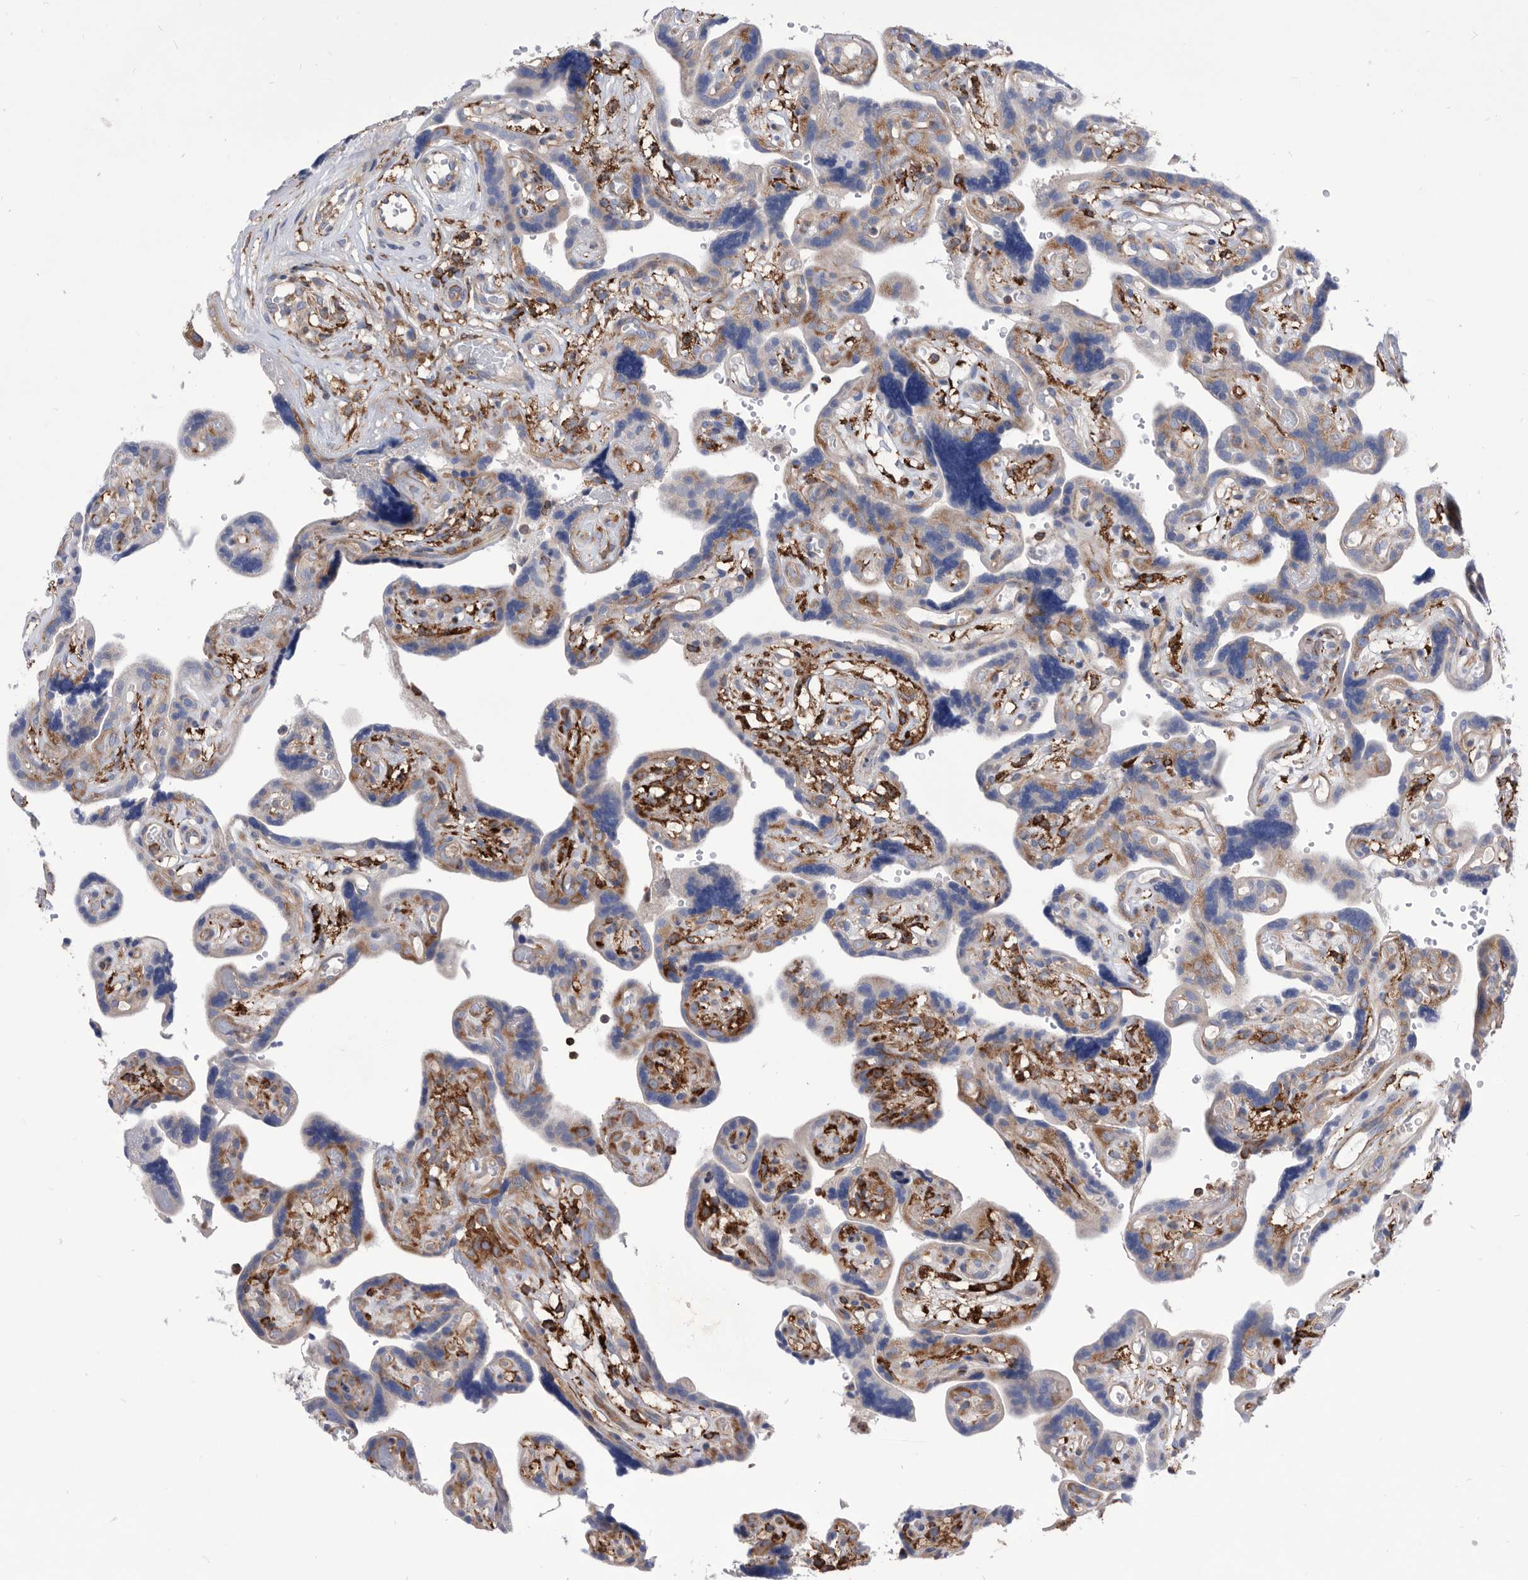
{"staining": {"intensity": "moderate", "quantity": ">75%", "location": "cytoplasmic/membranous"}, "tissue": "placenta", "cell_type": "Decidual cells", "image_type": "normal", "snomed": [{"axis": "morphology", "description": "Normal tissue, NOS"}, {"axis": "topography", "description": "Placenta"}], "caption": "Immunohistochemistry staining of benign placenta, which displays medium levels of moderate cytoplasmic/membranous positivity in approximately >75% of decidual cells indicating moderate cytoplasmic/membranous protein staining. The staining was performed using DAB (brown) for protein detection and nuclei were counterstained in hematoxylin (blue).", "gene": "SMG7", "patient": {"sex": "female", "age": 30}}